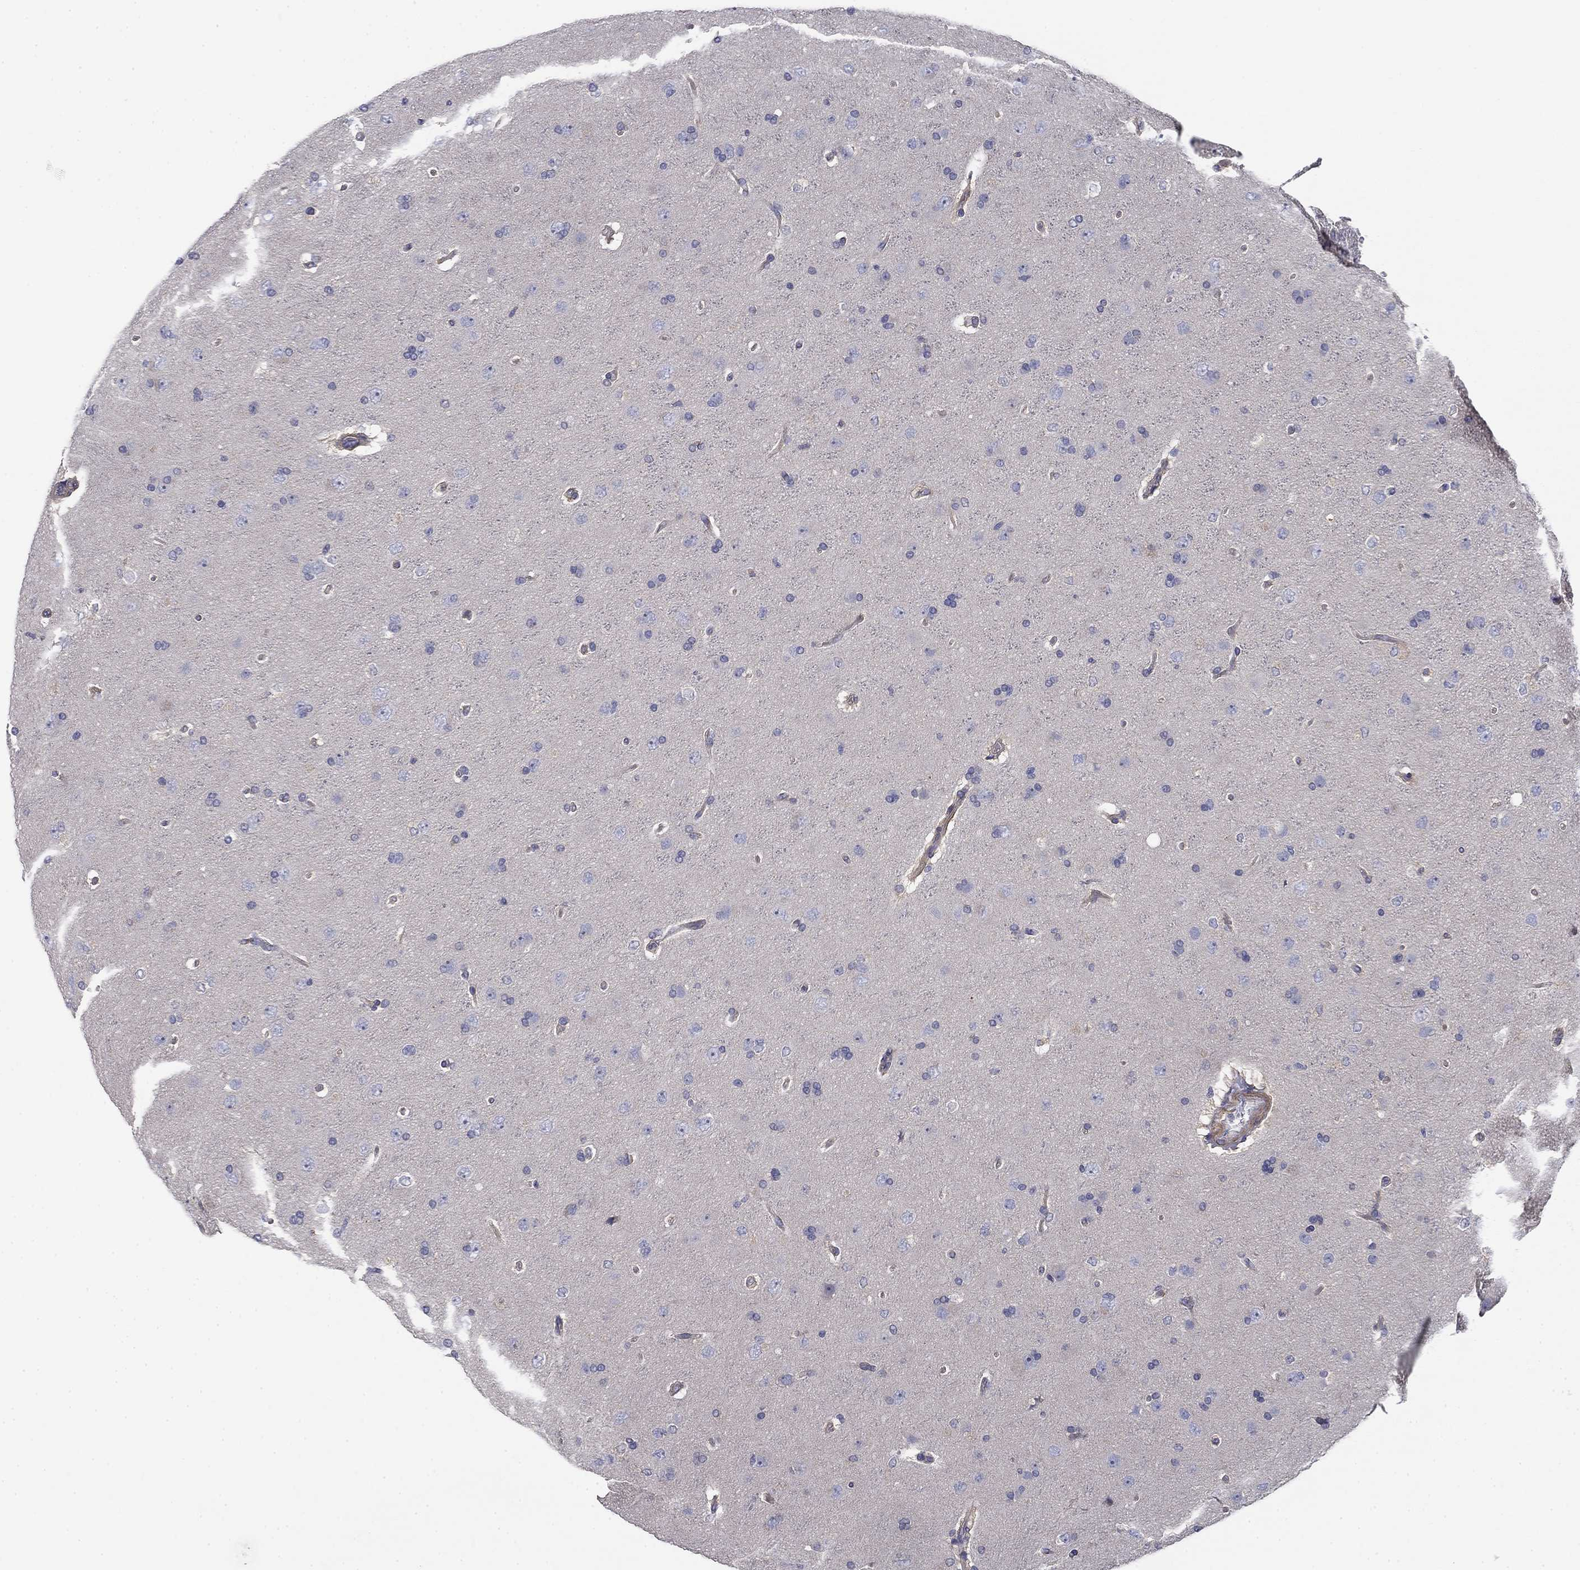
{"staining": {"intensity": "negative", "quantity": "none", "location": "none"}, "tissue": "glioma", "cell_type": "Tumor cells", "image_type": "cancer", "snomed": [{"axis": "morphology", "description": "Glioma, malignant, NOS"}, {"axis": "topography", "description": "Cerebral cortex"}], "caption": "IHC of human glioma shows no positivity in tumor cells.", "gene": "GRK7", "patient": {"sex": "male", "age": 58}}